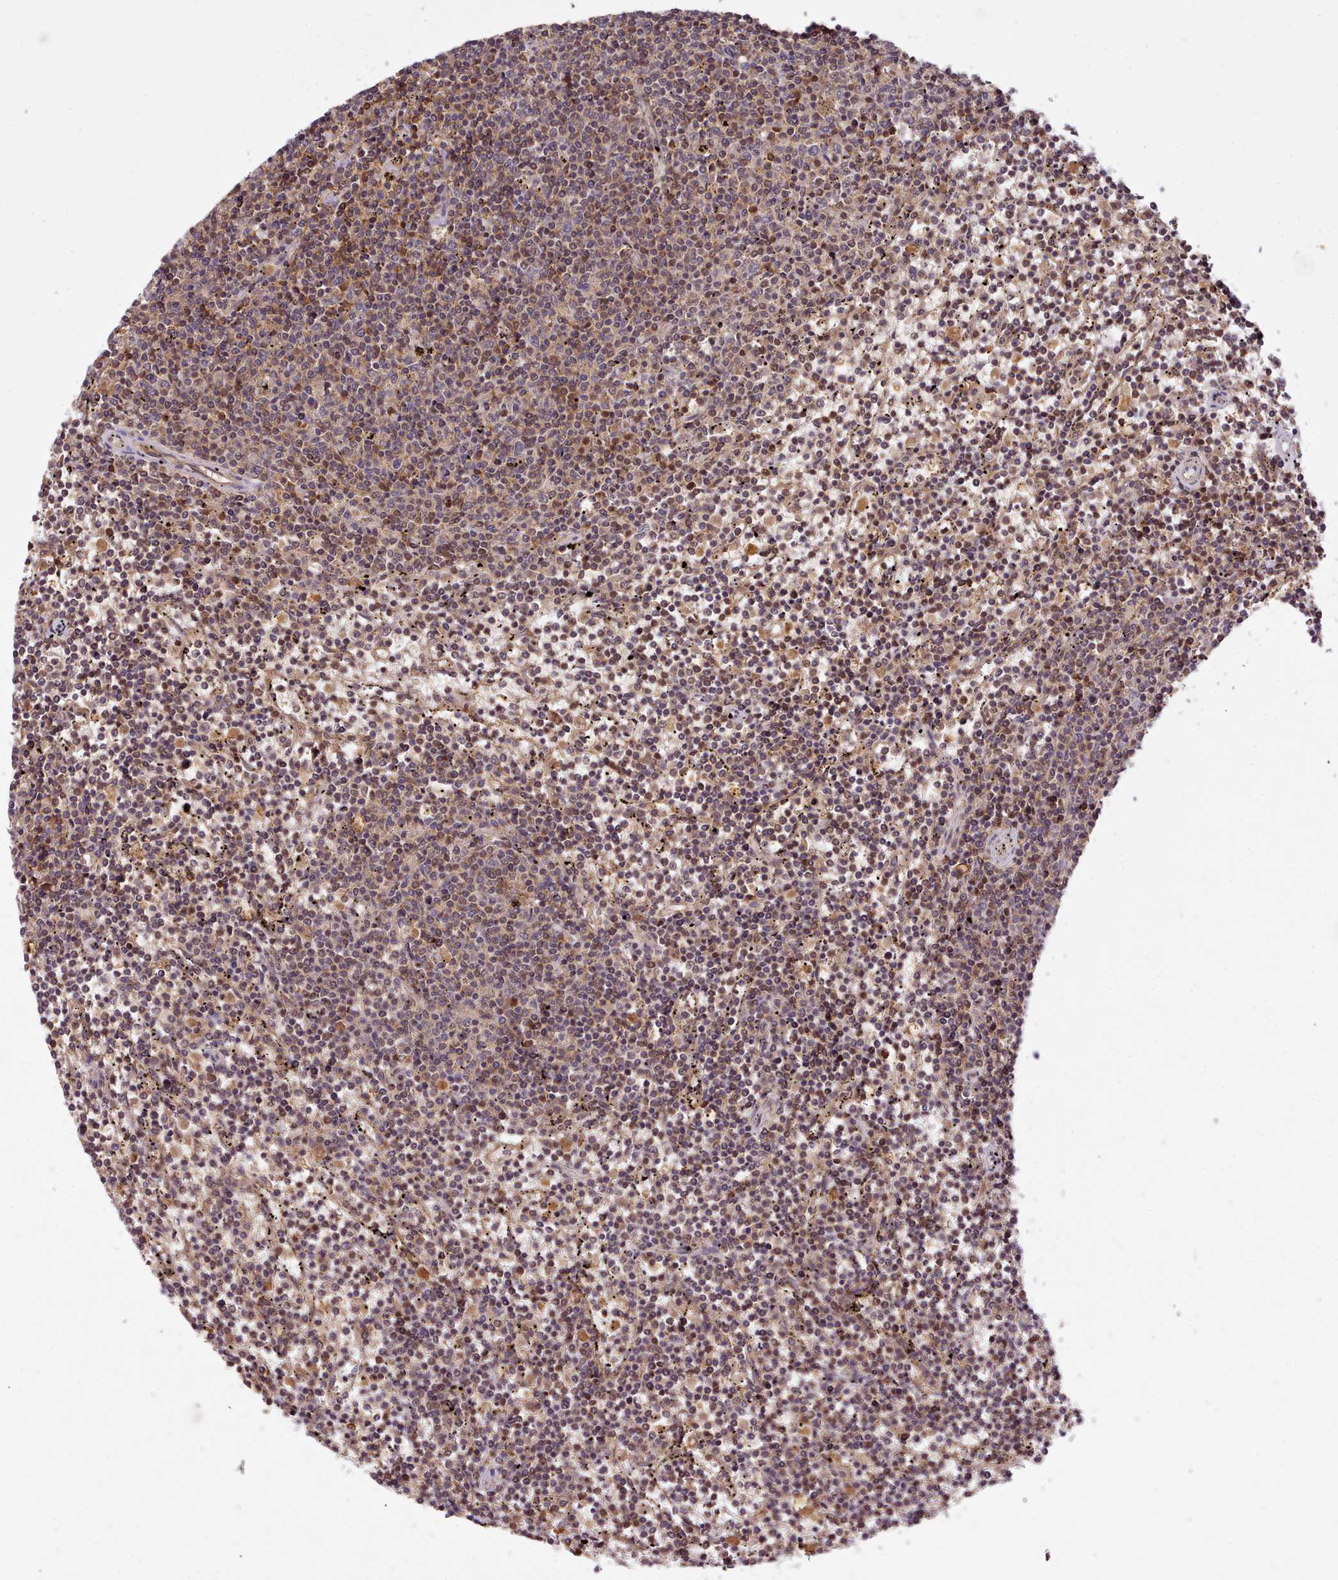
{"staining": {"intensity": "moderate", "quantity": ">75%", "location": "nuclear"}, "tissue": "lymphoma", "cell_type": "Tumor cells", "image_type": "cancer", "snomed": [{"axis": "morphology", "description": "Malignant lymphoma, non-Hodgkin's type, Low grade"}, {"axis": "topography", "description": "Spleen"}], "caption": "Immunohistochemistry (IHC) image of neoplastic tissue: lymphoma stained using IHC displays medium levels of moderate protein expression localized specifically in the nuclear of tumor cells, appearing as a nuclear brown color.", "gene": "ARL17A", "patient": {"sex": "female", "age": 50}}